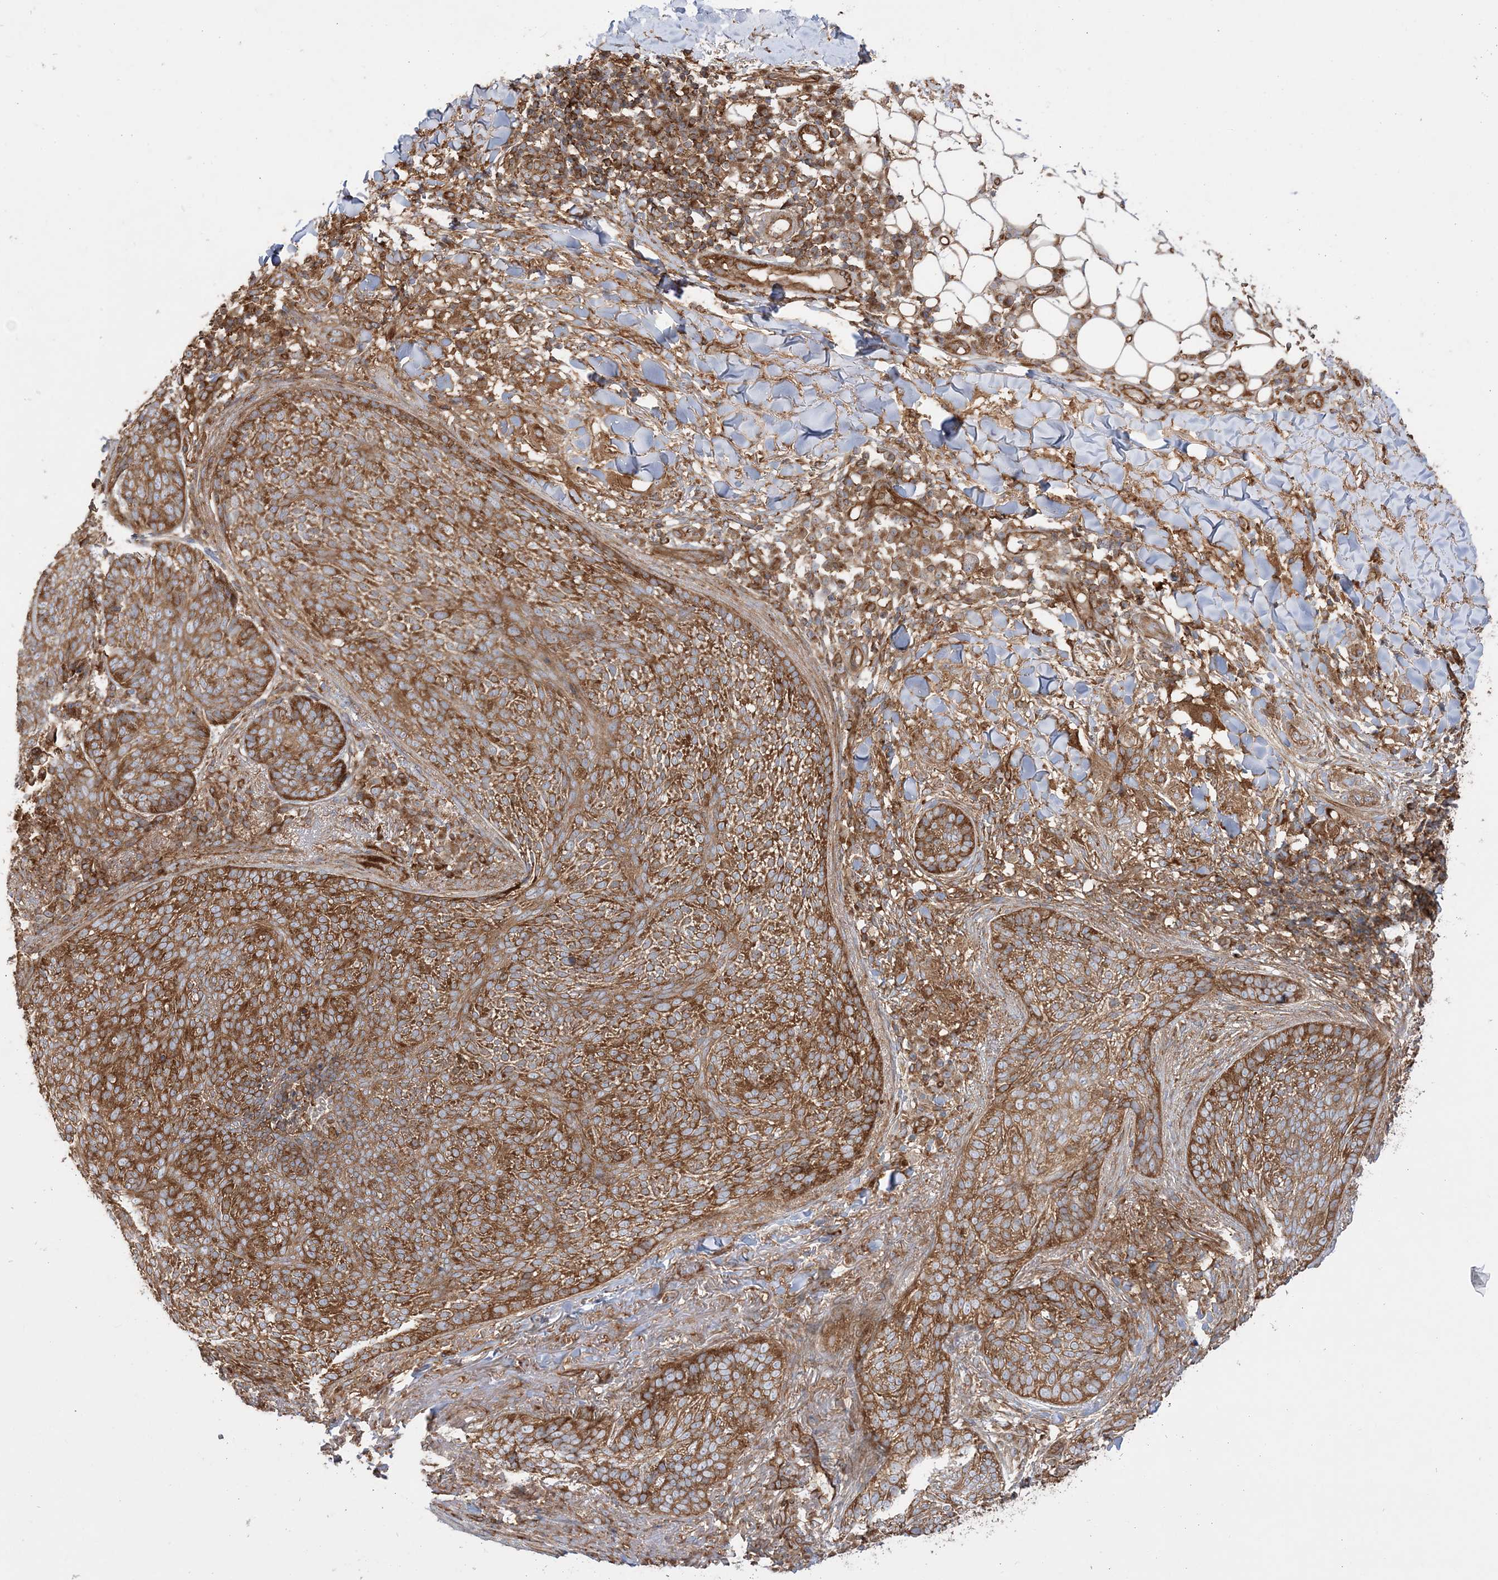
{"staining": {"intensity": "strong", "quantity": ">75%", "location": "cytoplasmic/membranous"}, "tissue": "skin cancer", "cell_type": "Tumor cells", "image_type": "cancer", "snomed": [{"axis": "morphology", "description": "Basal cell carcinoma"}, {"axis": "topography", "description": "Skin"}], "caption": "The photomicrograph displays immunohistochemical staining of skin cancer. There is strong cytoplasmic/membranous expression is present in about >75% of tumor cells.", "gene": "TBC1D5", "patient": {"sex": "male", "age": 85}}